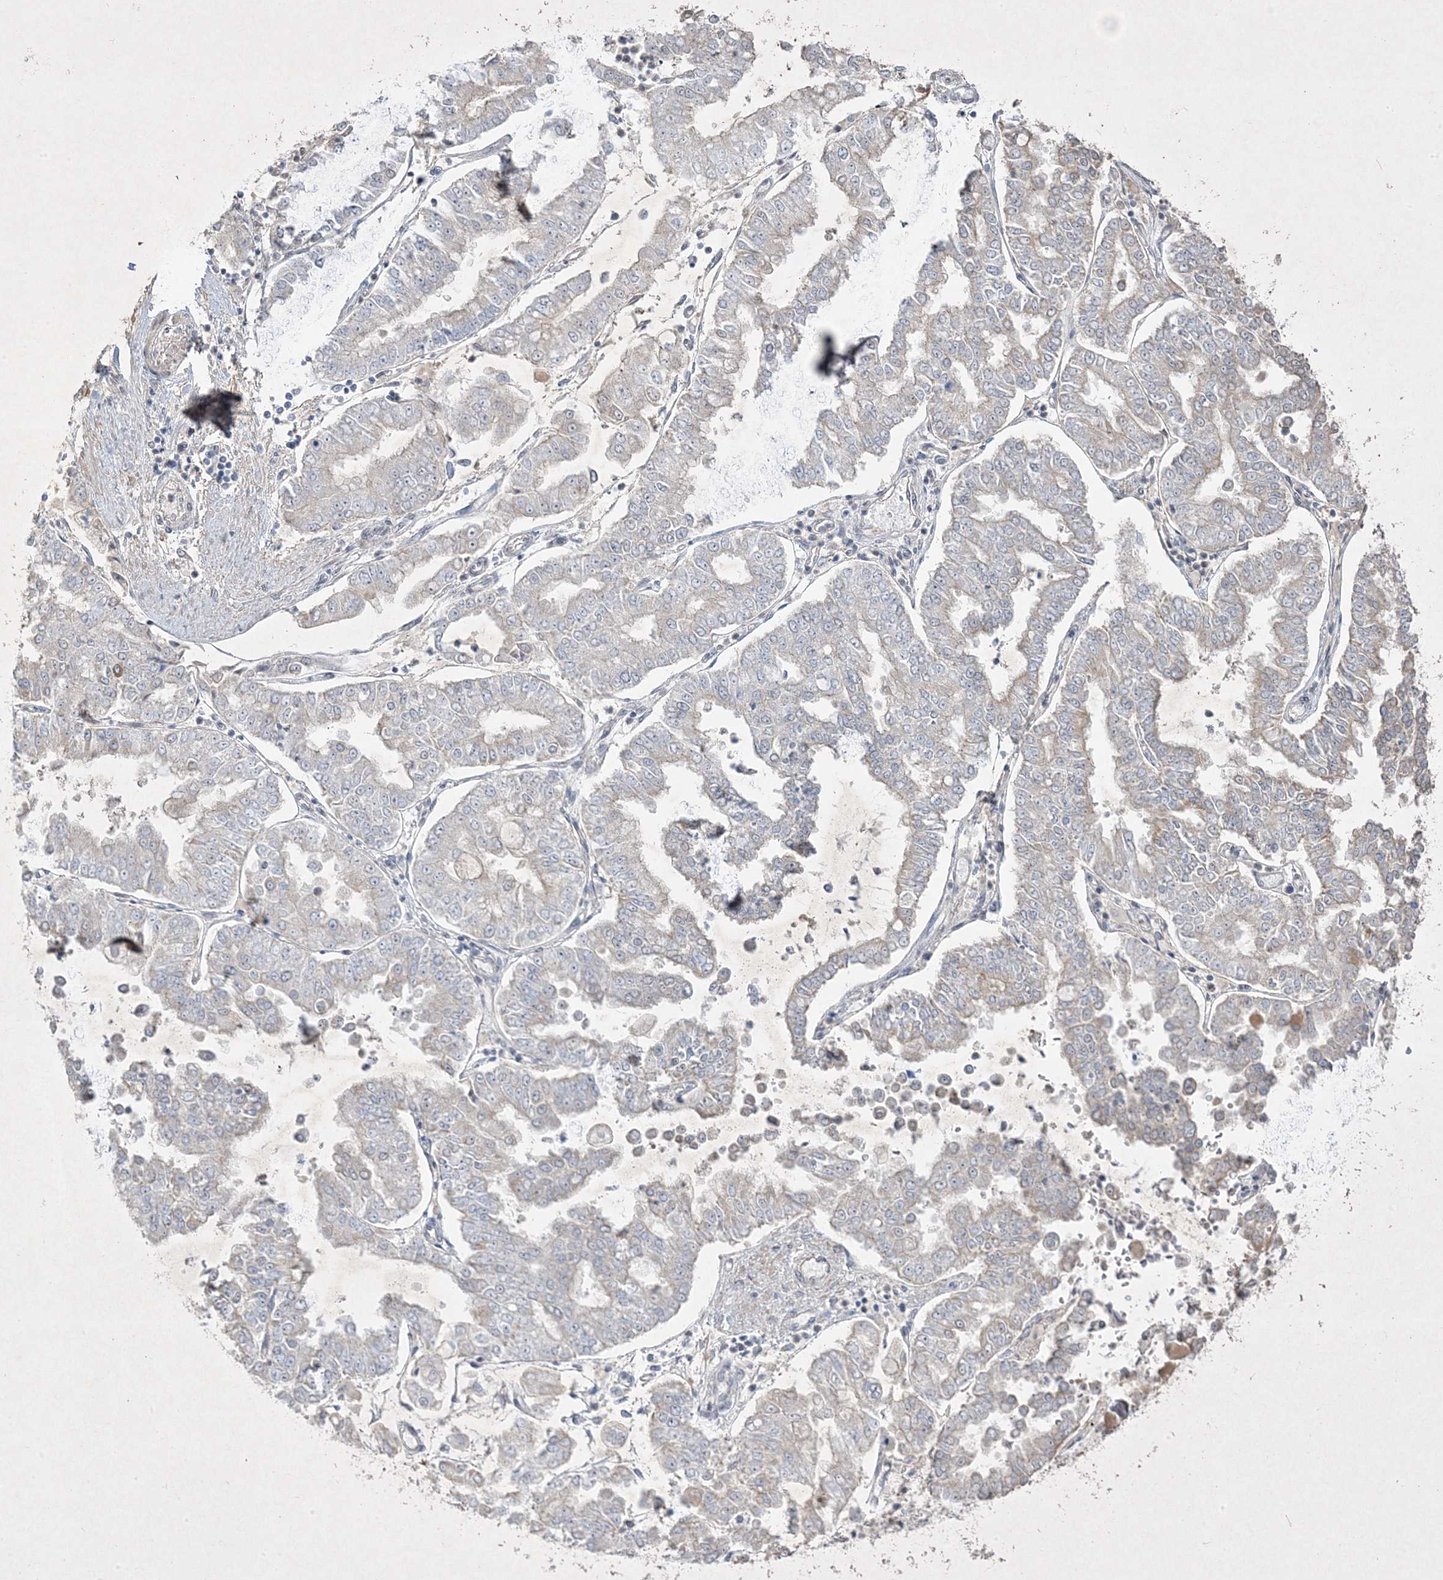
{"staining": {"intensity": "negative", "quantity": "none", "location": "none"}, "tissue": "stomach cancer", "cell_type": "Tumor cells", "image_type": "cancer", "snomed": [{"axis": "morphology", "description": "Adenocarcinoma, NOS"}, {"axis": "topography", "description": "Stomach"}], "caption": "Immunohistochemistry (IHC) of stomach adenocarcinoma reveals no expression in tumor cells.", "gene": "RGL4", "patient": {"sex": "male", "age": 76}}